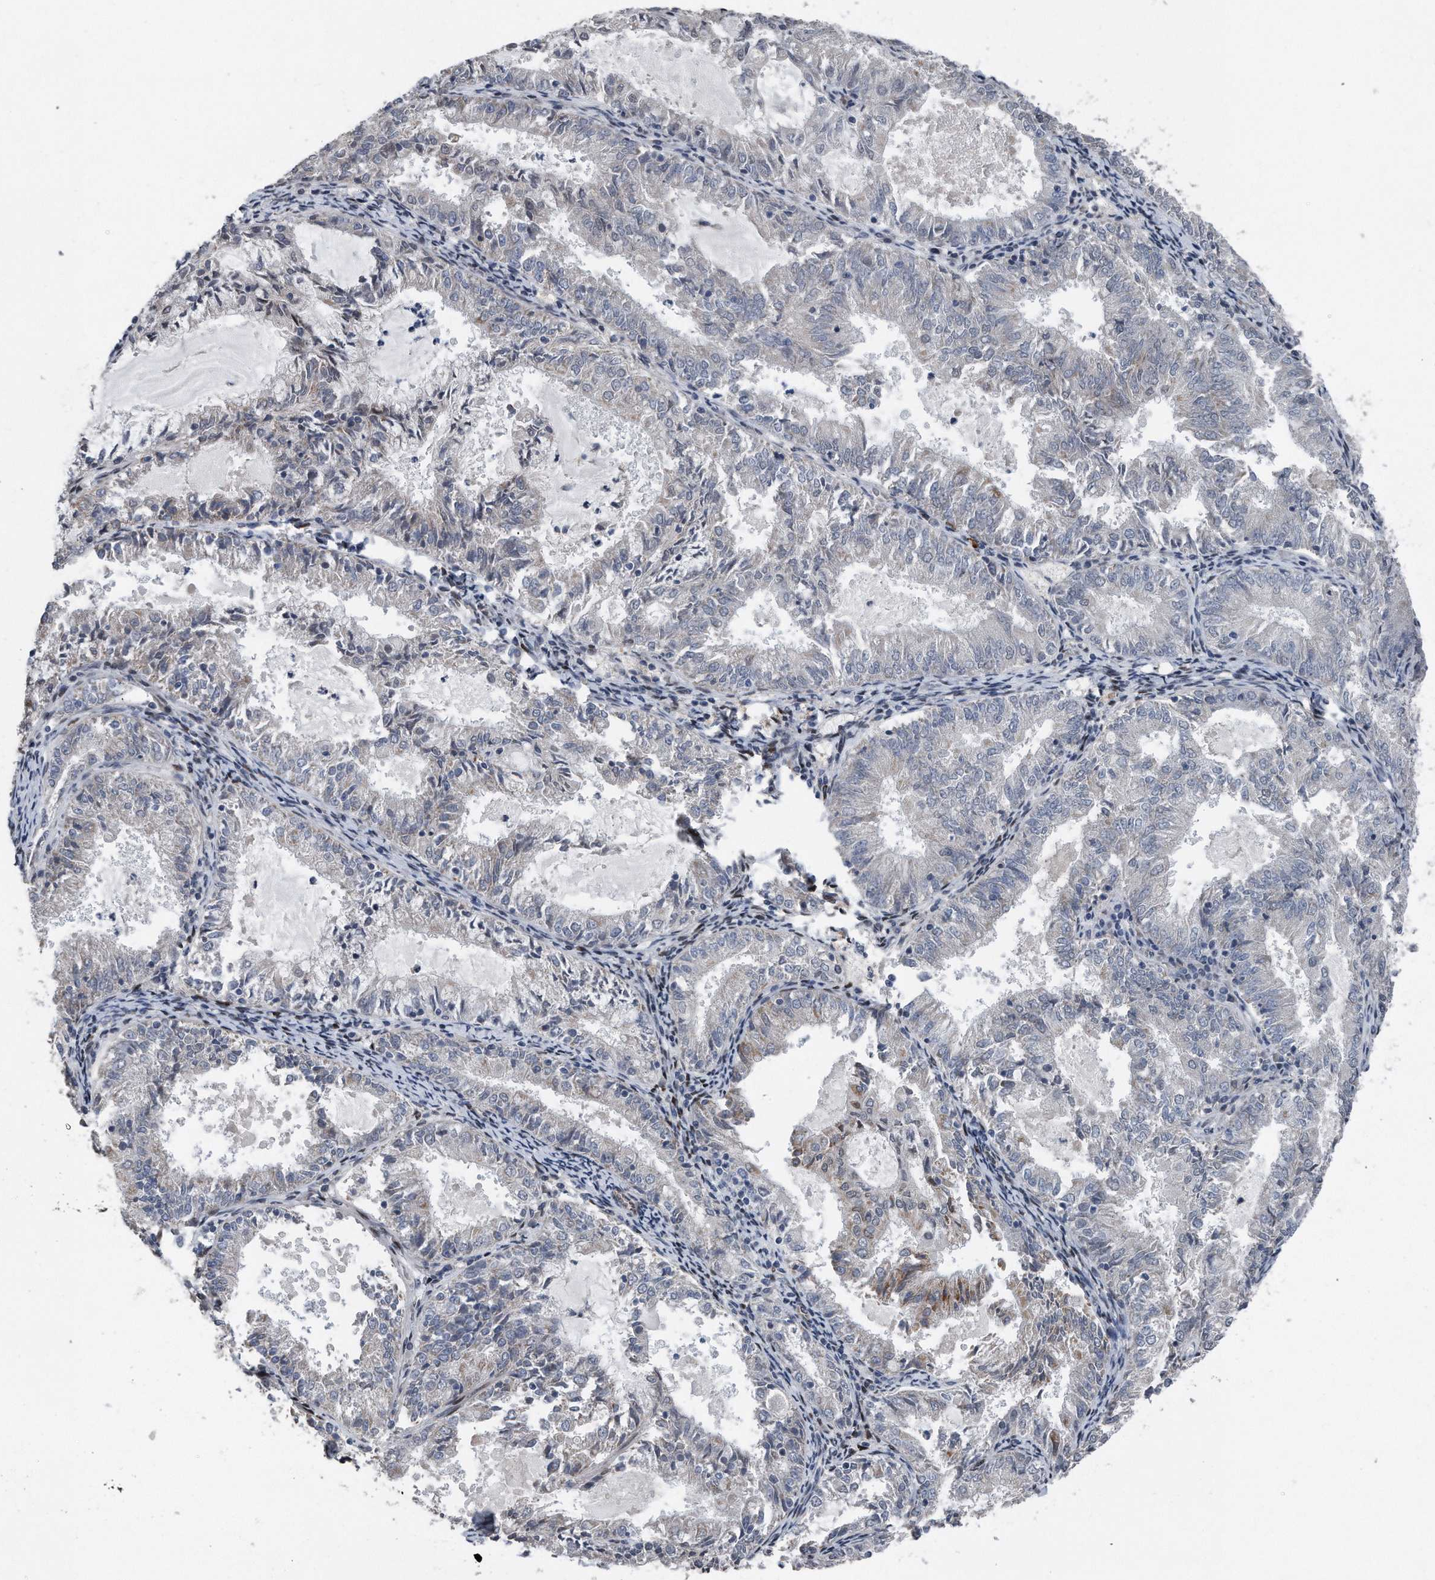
{"staining": {"intensity": "weak", "quantity": "<25%", "location": "cytoplasmic/membranous"}, "tissue": "endometrial cancer", "cell_type": "Tumor cells", "image_type": "cancer", "snomed": [{"axis": "morphology", "description": "Adenocarcinoma, NOS"}, {"axis": "topography", "description": "Endometrium"}], "caption": "This is an immunohistochemistry micrograph of human endometrial adenocarcinoma. There is no expression in tumor cells.", "gene": "DST", "patient": {"sex": "female", "age": 57}}